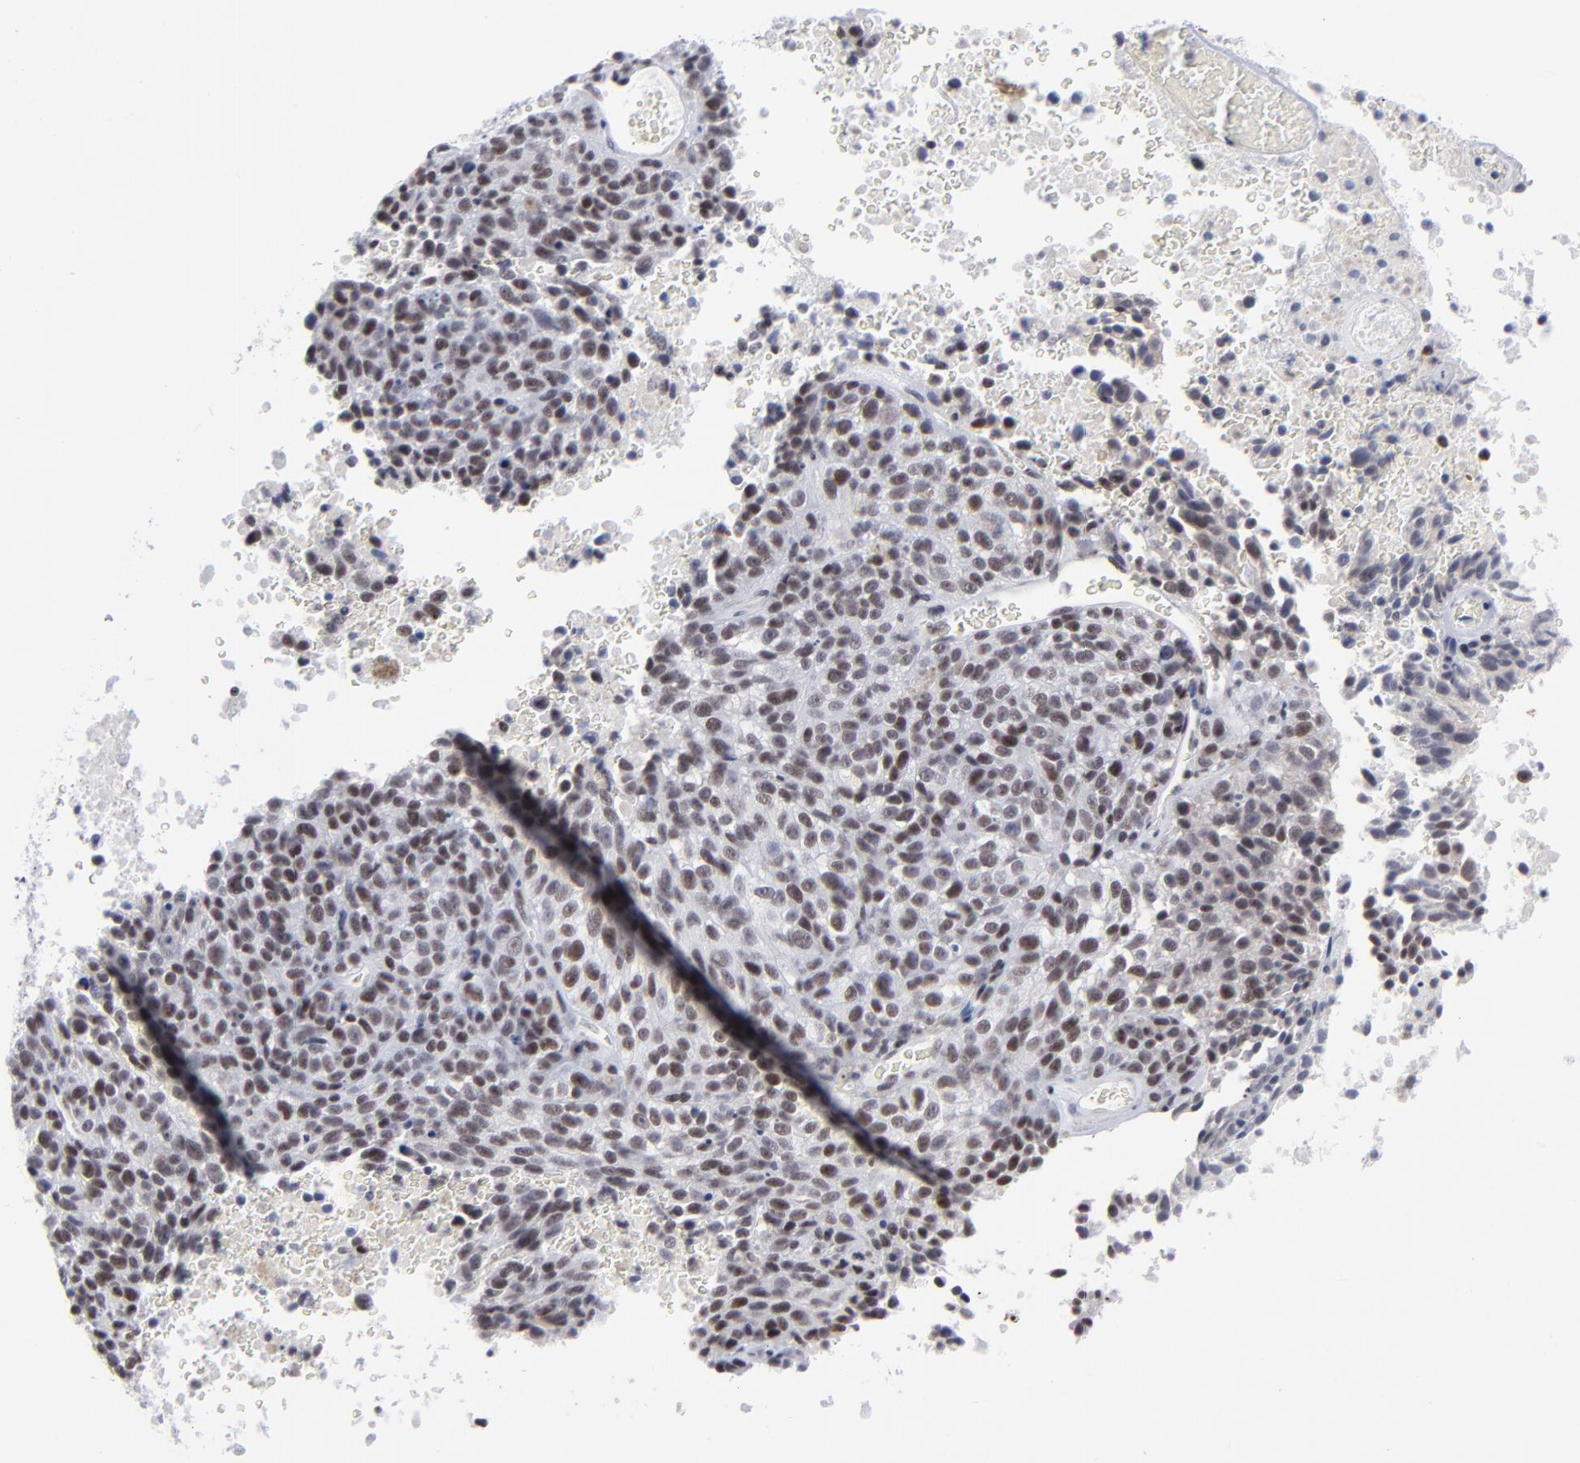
{"staining": {"intensity": "weak", "quantity": ">75%", "location": "nuclear"}, "tissue": "melanoma", "cell_type": "Tumor cells", "image_type": "cancer", "snomed": [{"axis": "morphology", "description": "Malignant melanoma, Metastatic site"}, {"axis": "topography", "description": "Cerebral cortex"}], "caption": "Protein analysis of melanoma tissue displays weak nuclear staining in approximately >75% of tumor cells. (DAB = brown stain, brightfield microscopy at high magnification).", "gene": "SP2", "patient": {"sex": "female", "age": 52}}